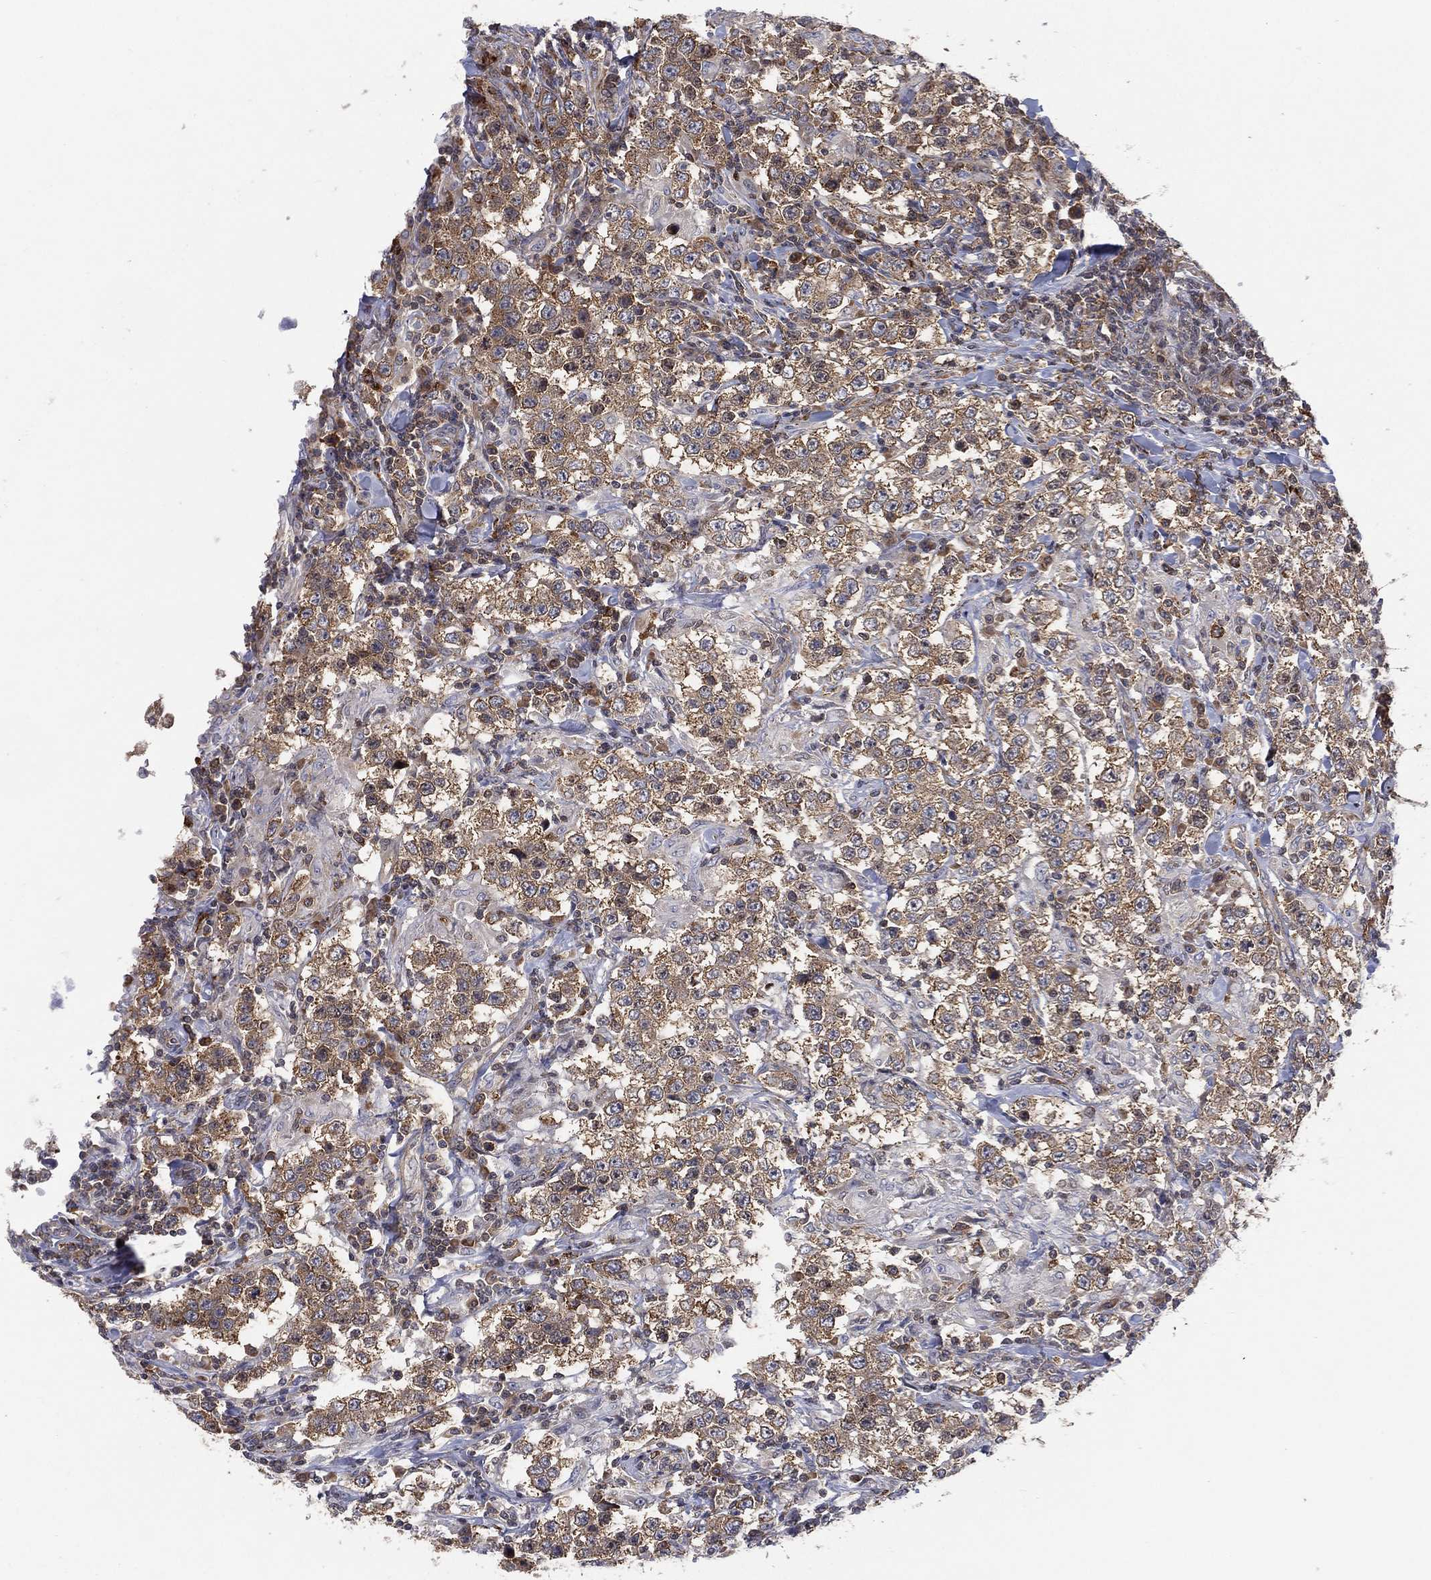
{"staining": {"intensity": "strong", "quantity": ">75%", "location": "cytoplasmic/membranous"}, "tissue": "testis cancer", "cell_type": "Tumor cells", "image_type": "cancer", "snomed": [{"axis": "morphology", "description": "Seminoma, NOS"}, {"axis": "morphology", "description": "Carcinoma, Embryonal, NOS"}, {"axis": "topography", "description": "Testis"}], "caption": "Testis seminoma tissue displays strong cytoplasmic/membranous expression in about >75% of tumor cells", "gene": "TMTC4", "patient": {"sex": "male", "age": 41}}